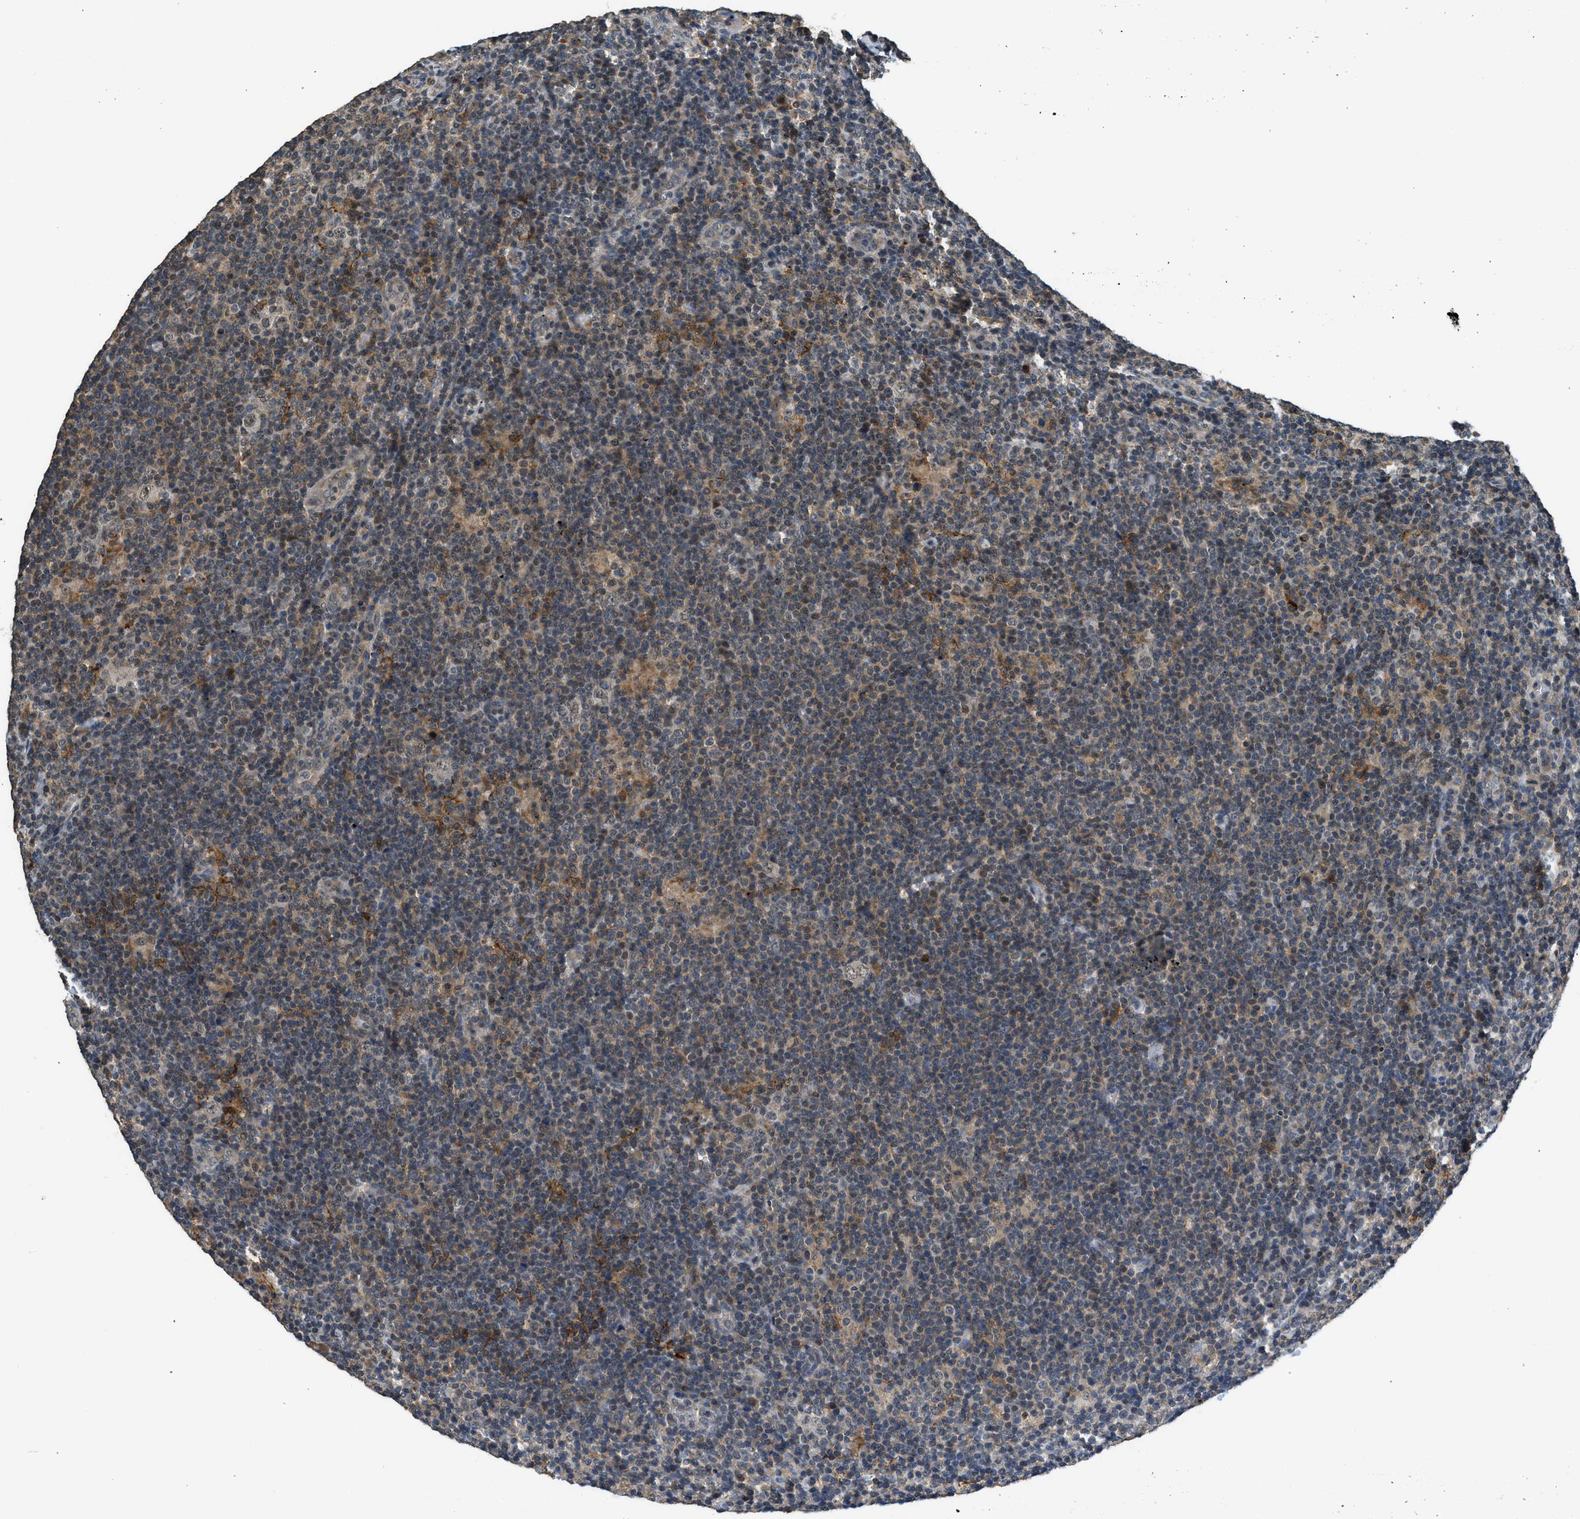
{"staining": {"intensity": "weak", "quantity": ">75%", "location": "nuclear"}, "tissue": "lymphoma", "cell_type": "Tumor cells", "image_type": "cancer", "snomed": [{"axis": "morphology", "description": "Hodgkin's disease, NOS"}, {"axis": "topography", "description": "Lymph node"}], "caption": "Immunohistochemical staining of human Hodgkin's disease demonstrates weak nuclear protein expression in about >75% of tumor cells.", "gene": "SLC15A4", "patient": {"sex": "female", "age": 57}}